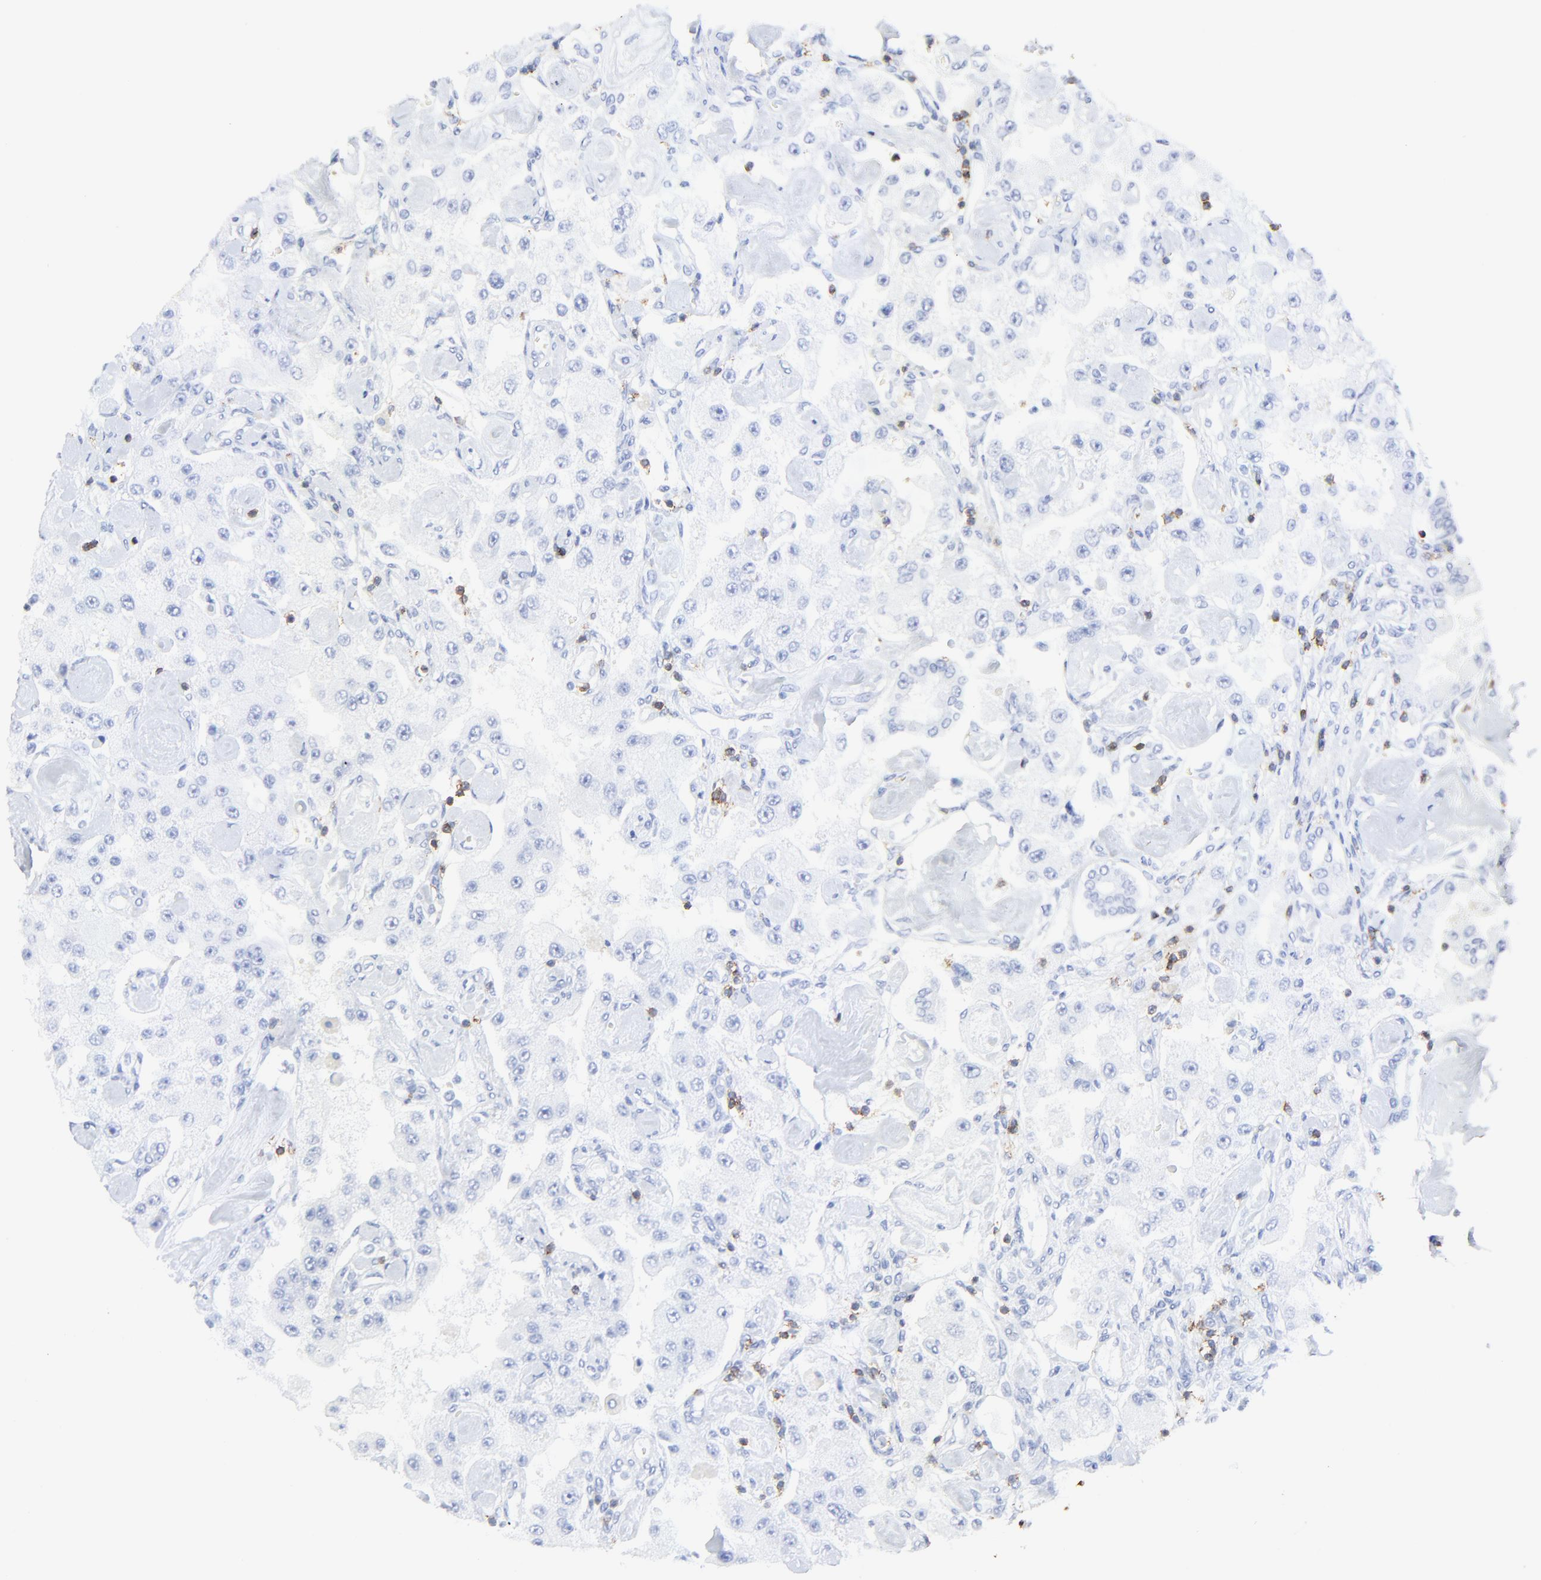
{"staining": {"intensity": "negative", "quantity": "none", "location": "none"}, "tissue": "carcinoid", "cell_type": "Tumor cells", "image_type": "cancer", "snomed": [{"axis": "morphology", "description": "Carcinoid, malignant, NOS"}, {"axis": "topography", "description": "Pancreas"}], "caption": "An immunohistochemistry (IHC) histopathology image of malignant carcinoid is shown. There is no staining in tumor cells of malignant carcinoid. The staining is performed using DAB brown chromogen with nuclei counter-stained in using hematoxylin.", "gene": "LCK", "patient": {"sex": "male", "age": 41}}